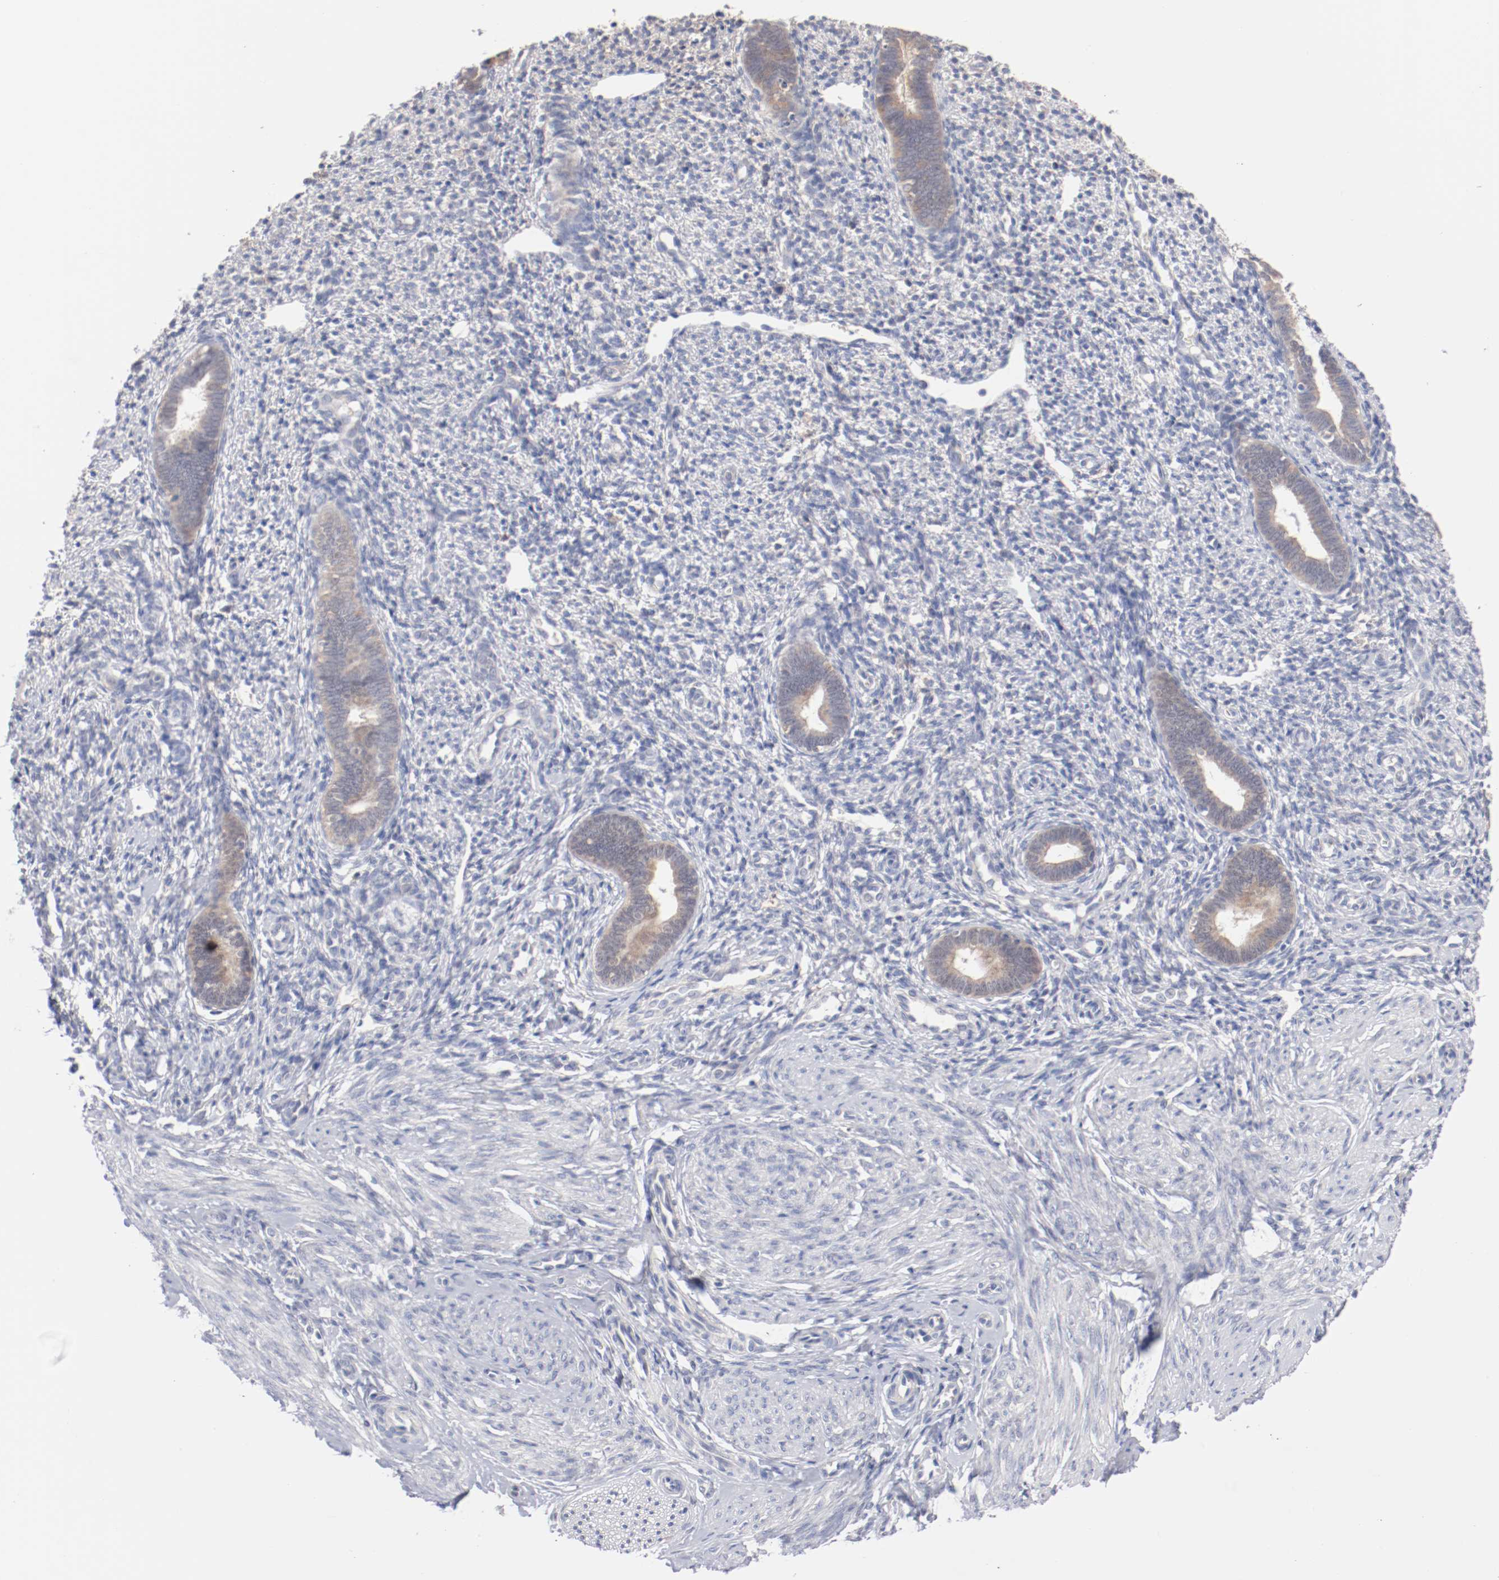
{"staining": {"intensity": "negative", "quantity": "none", "location": "none"}, "tissue": "endometrium", "cell_type": "Cells in endometrial stroma", "image_type": "normal", "snomed": [{"axis": "morphology", "description": "Normal tissue, NOS"}, {"axis": "topography", "description": "Endometrium"}], "caption": "This is an immunohistochemistry (IHC) histopathology image of benign human endometrium. There is no expression in cells in endometrial stroma.", "gene": "SETD3", "patient": {"sex": "female", "age": 27}}